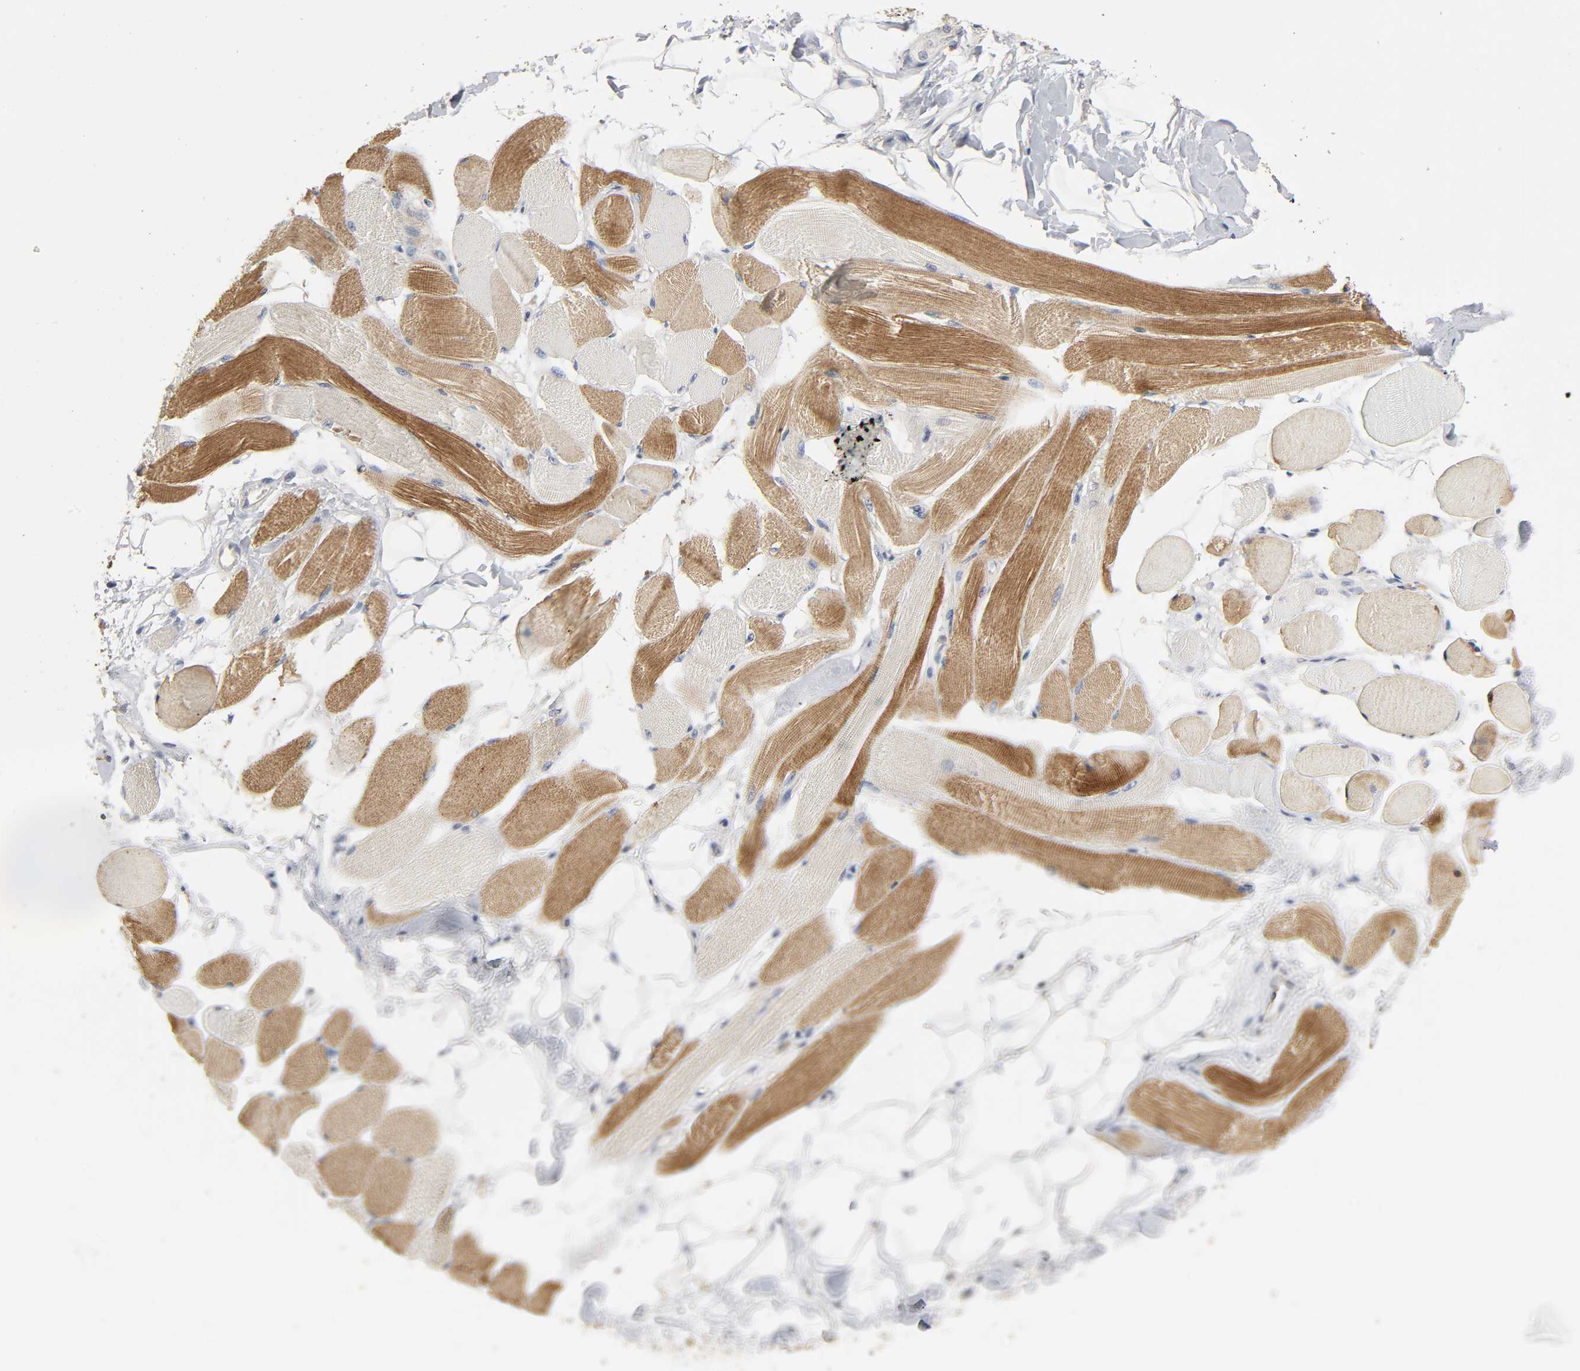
{"staining": {"intensity": "strong", "quantity": "25%-75%", "location": "cytoplasmic/membranous"}, "tissue": "skeletal muscle", "cell_type": "Myocytes", "image_type": "normal", "snomed": [{"axis": "morphology", "description": "Normal tissue, NOS"}, {"axis": "topography", "description": "Skeletal muscle"}, {"axis": "topography", "description": "Peripheral nerve tissue"}], "caption": "Skeletal muscle stained for a protein (brown) shows strong cytoplasmic/membranous positive positivity in about 25%-75% of myocytes.", "gene": "SLC10A2", "patient": {"sex": "female", "age": 84}}